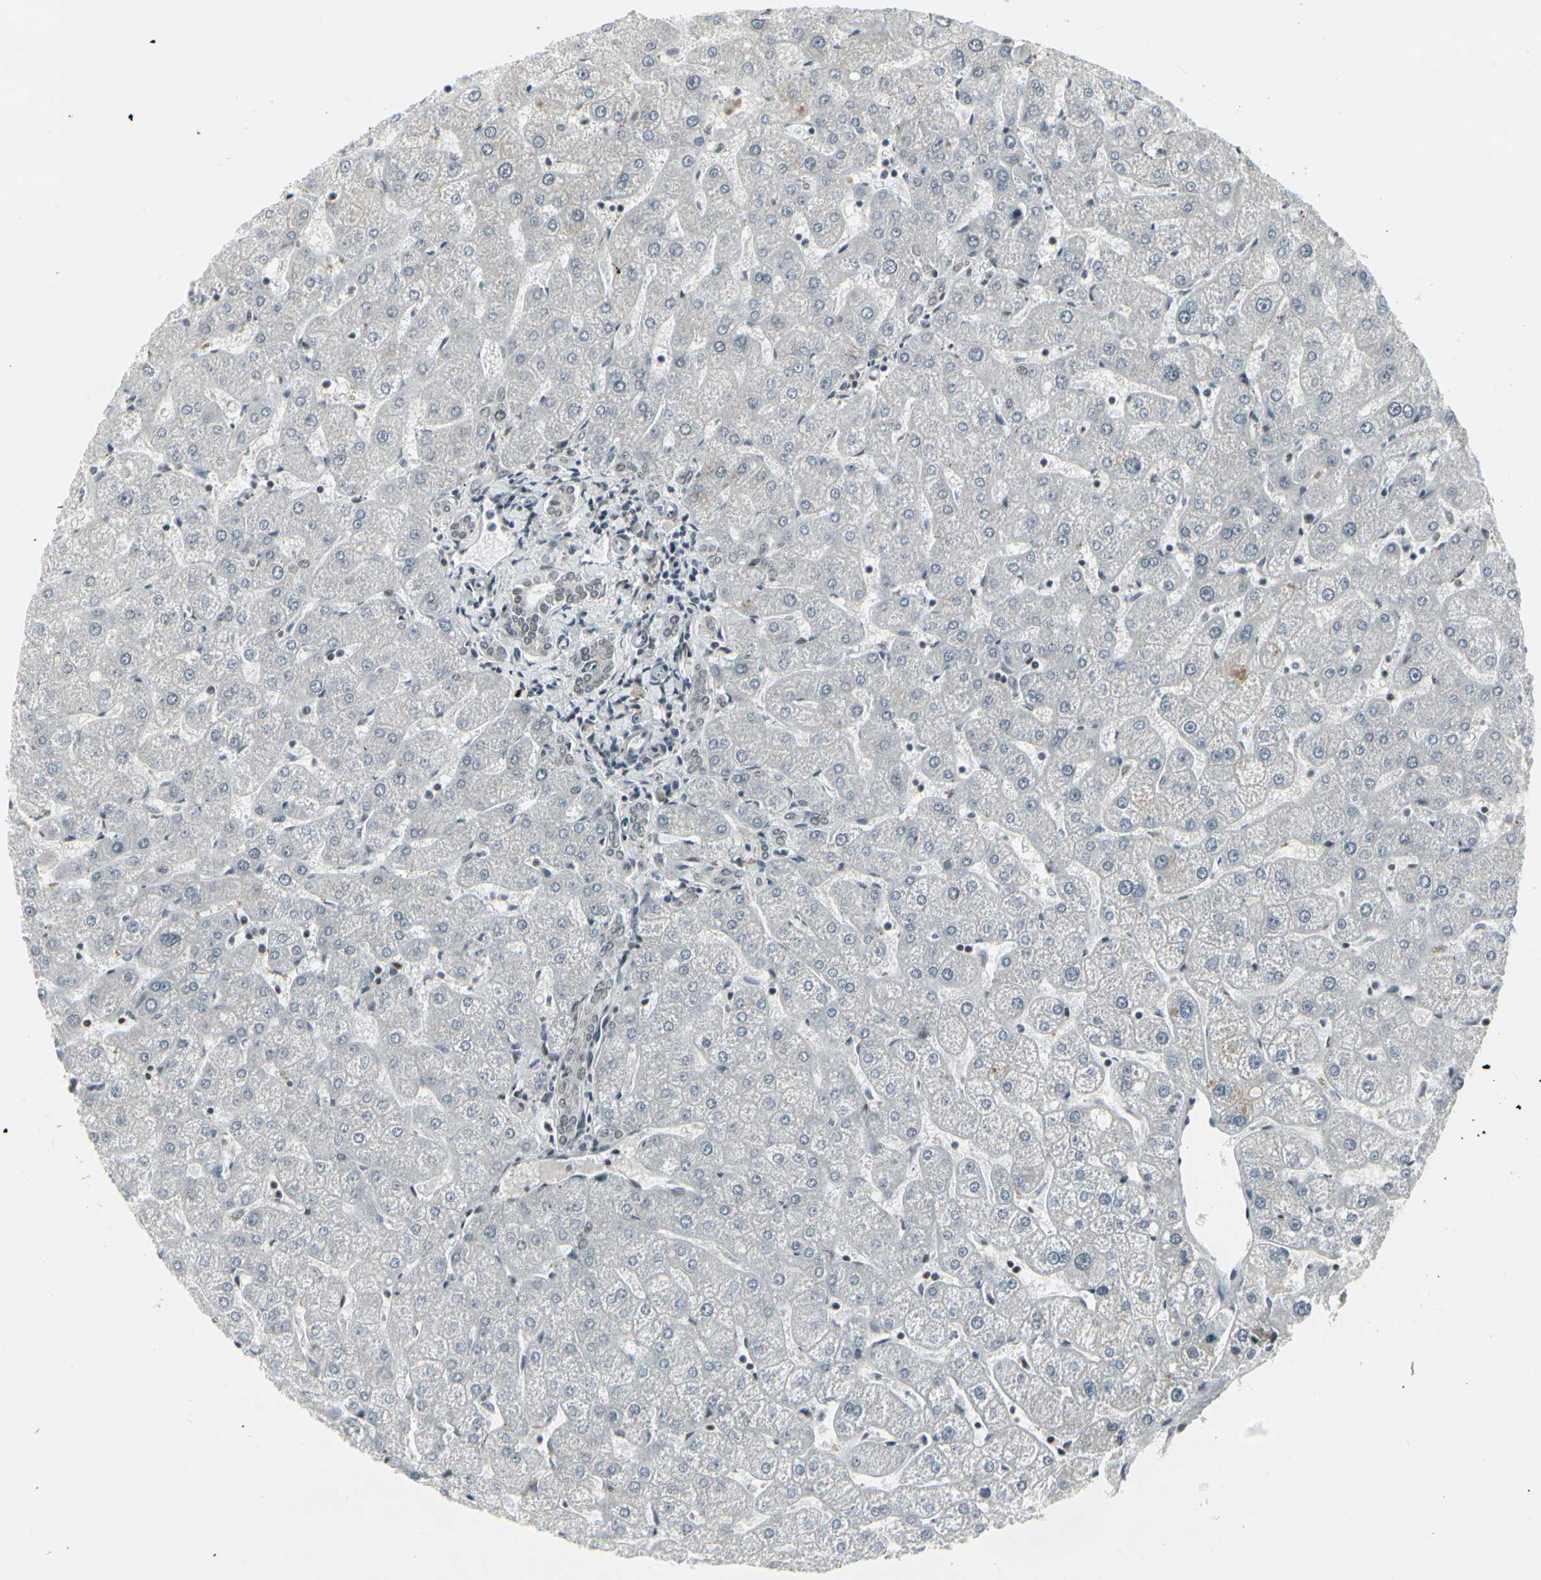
{"staining": {"intensity": "weak", "quantity": ">75%", "location": "cytoplasmic/membranous"}, "tissue": "liver", "cell_type": "Cholangiocytes", "image_type": "normal", "snomed": [{"axis": "morphology", "description": "Normal tissue, NOS"}, {"axis": "topography", "description": "Liver"}], "caption": "Cholangiocytes exhibit weak cytoplasmic/membranous staining in about >75% of cells in unremarkable liver. The protein of interest is shown in brown color, while the nuclei are stained blue.", "gene": "HMG20A", "patient": {"sex": "male", "age": 67}}